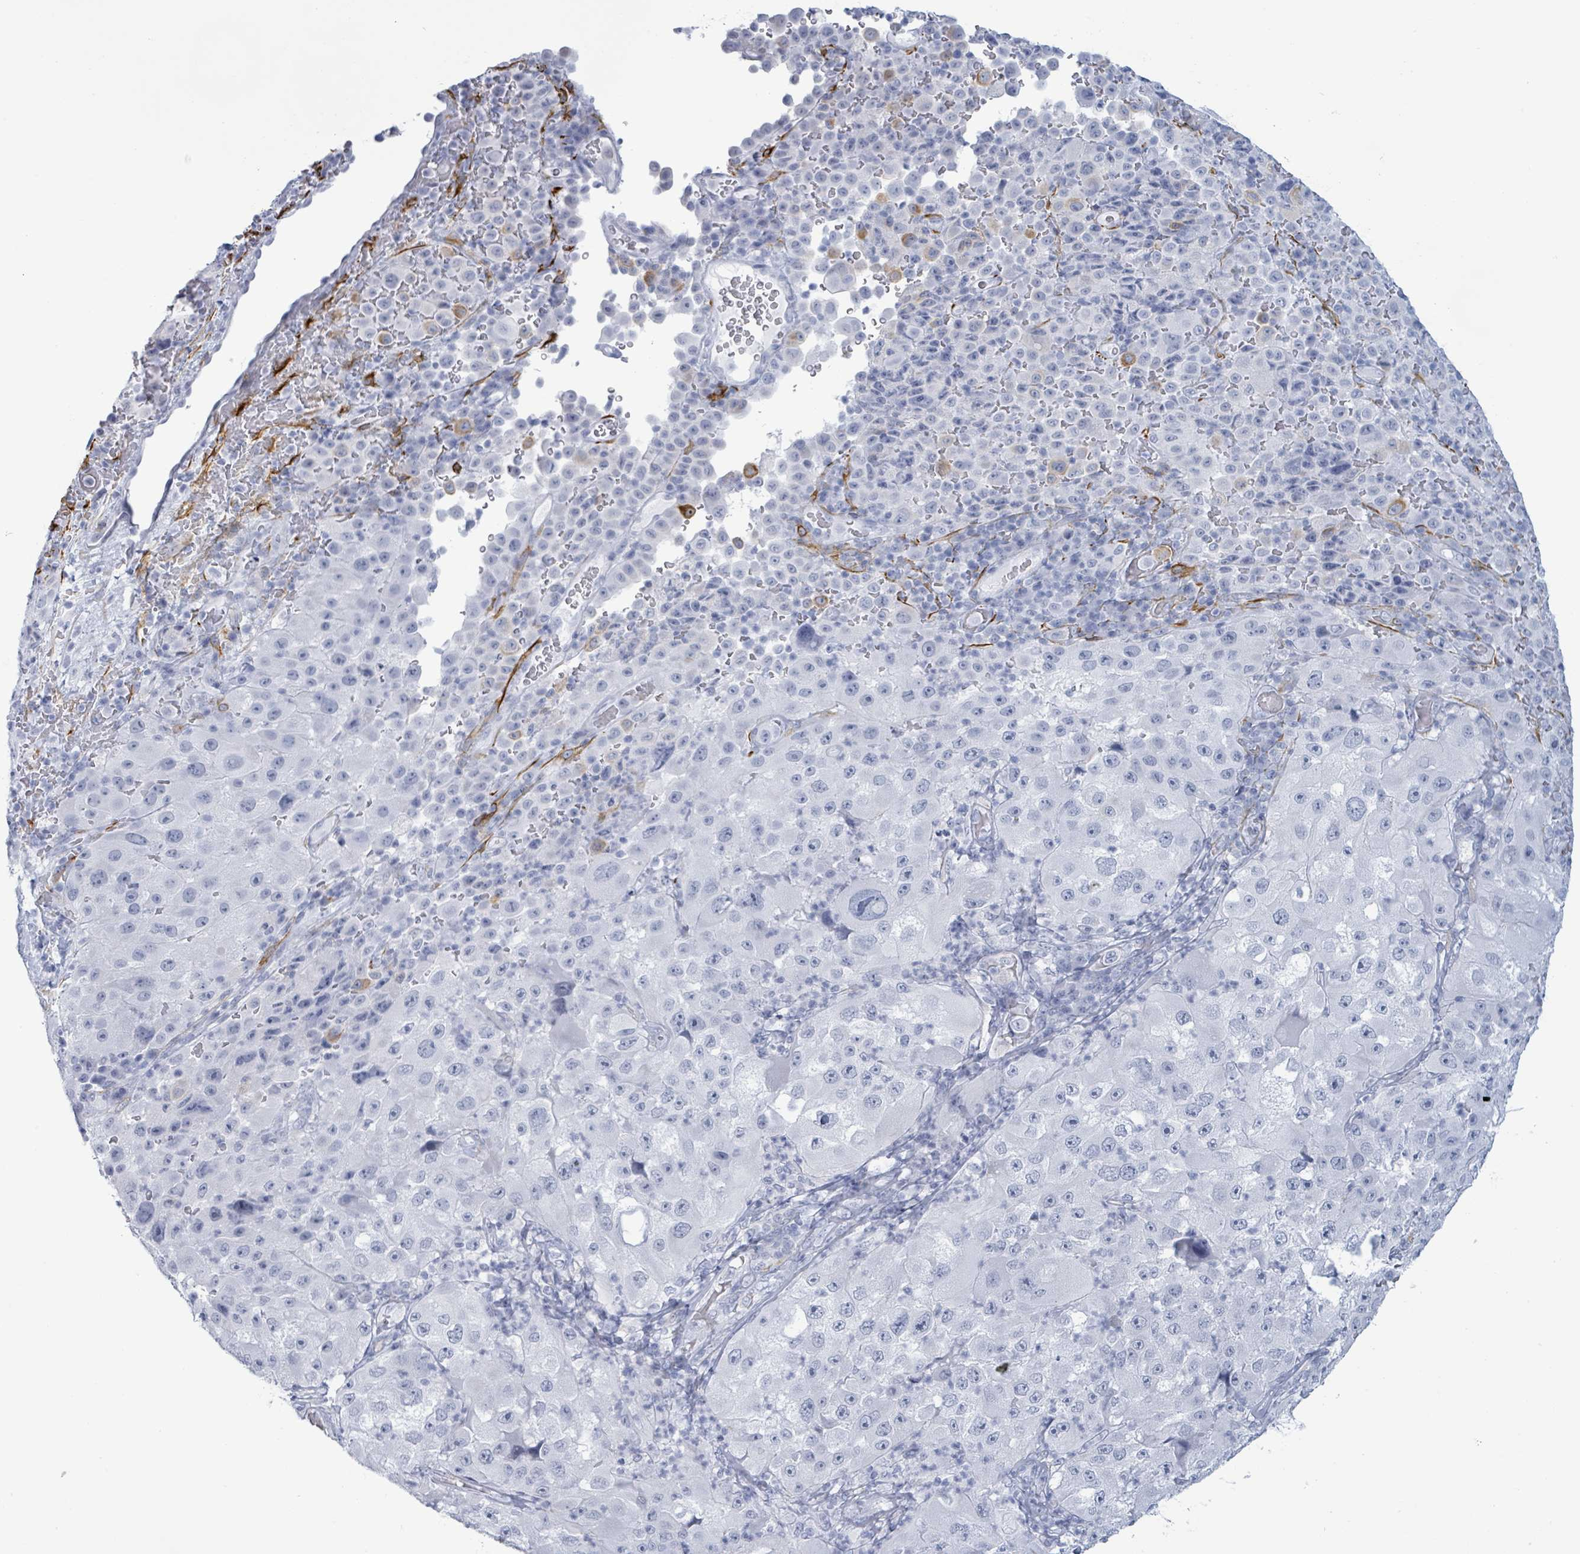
{"staining": {"intensity": "negative", "quantity": "none", "location": "none"}, "tissue": "melanoma", "cell_type": "Tumor cells", "image_type": "cancer", "snomed": [{"axis": "morphology", "description": "Malignant melanoma, Metastatic site"}, {"axis": "topography", "description": "Lymph node"}], "caption": "High power microscopy micrograph of an immunohistochemistry micrograph of malignant melanoma (metastatic site), revealing no significant positivity in tumor cells.", "gene": "KRT8", "patient": {"sex": "male", "age": 62}}